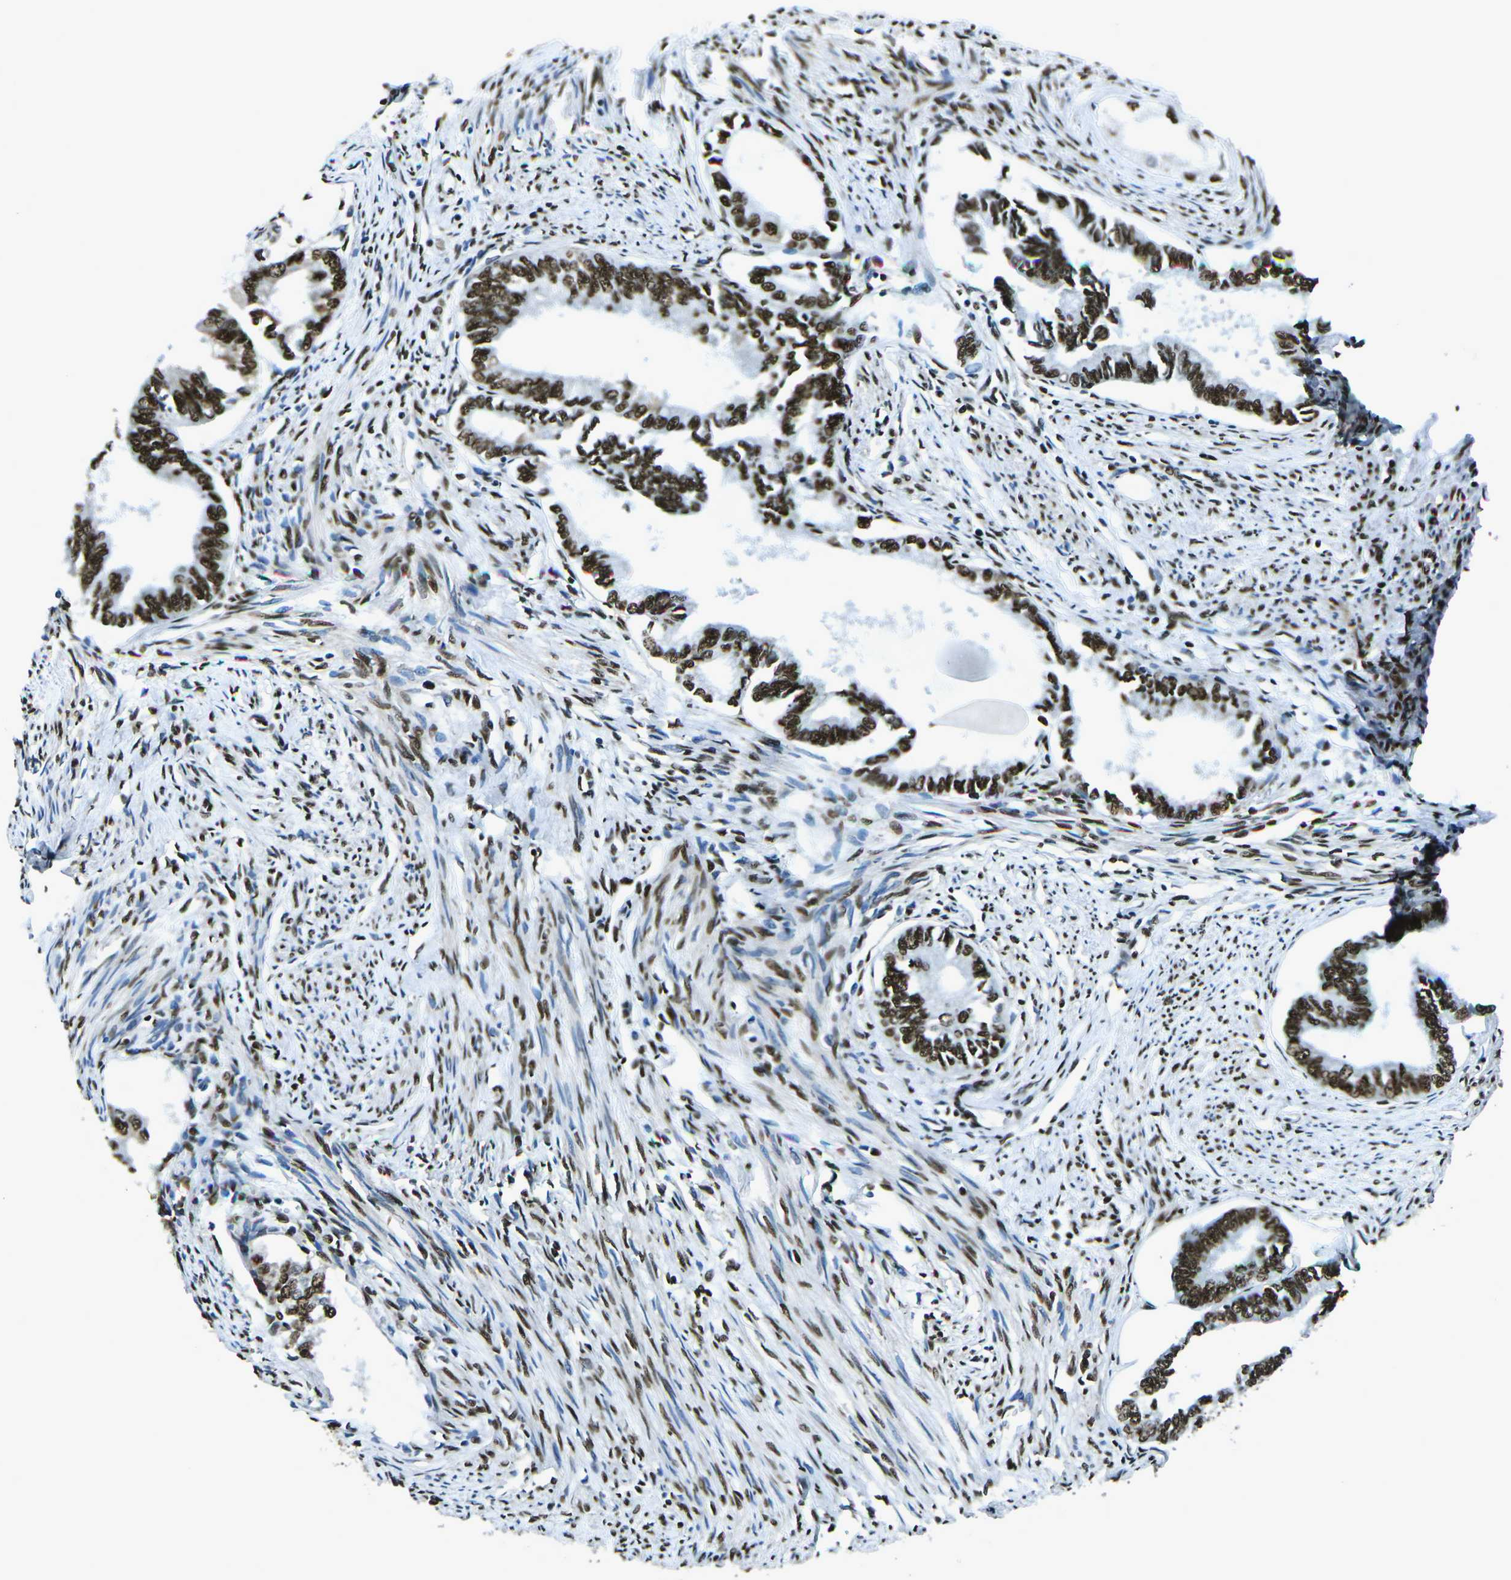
{"staining": {"intensity": "strong", "quantity": ">75%", "location": "cytoplasmic/membranous"}, "tissue": "endometrial cancer", "cell_type": "Tumor cells", "image_type": "cancer", "snomed": [{"axis": "morphology", "description": "Adenocarcinoma, NOS"}, {"axis": "topography", "description": "Endometrium"}], "caption": "Tumor cells show strong cytoplasmic/membranous positivity in approximately >75% of cells in endometrial adenocarcinoma.", "gene": "HNRNPL", "patient": {"sex": "female", "age": 86}}